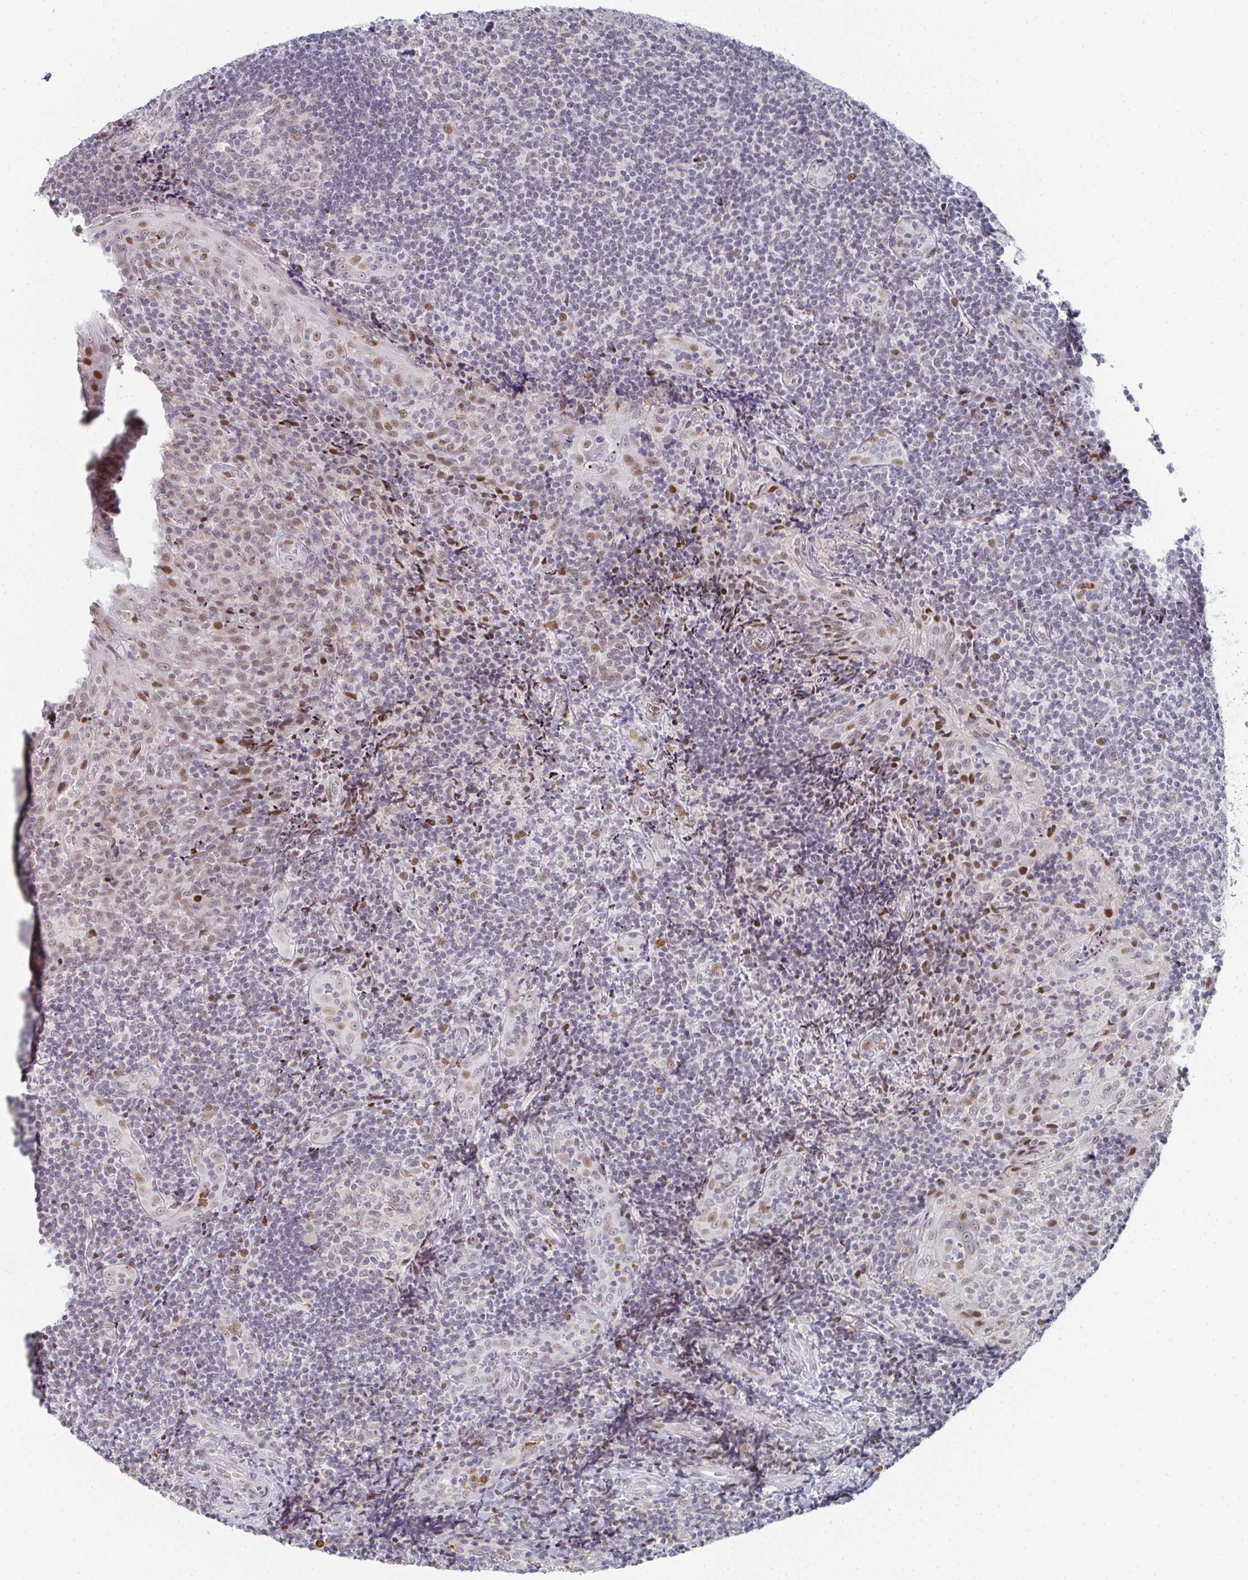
{"staining": {"intensity": "weak", "quantity": "<25%", "location": "nuclear"}, "tissue": "tonsil", "cell_type": "Germinal center cells", "image_type": "normal", "snomed": [{"axis": "morphology", "description": "Normal tissue, NOS"}, {"axis": "topography", "description": "Tonsil"}], "caption": "Human tonsil stained for a protein using immunohistochemistry demonstrates no staining in germinal center cells.", "gene": "LIN54", "patient": {"sex": "male", "age": 17}}